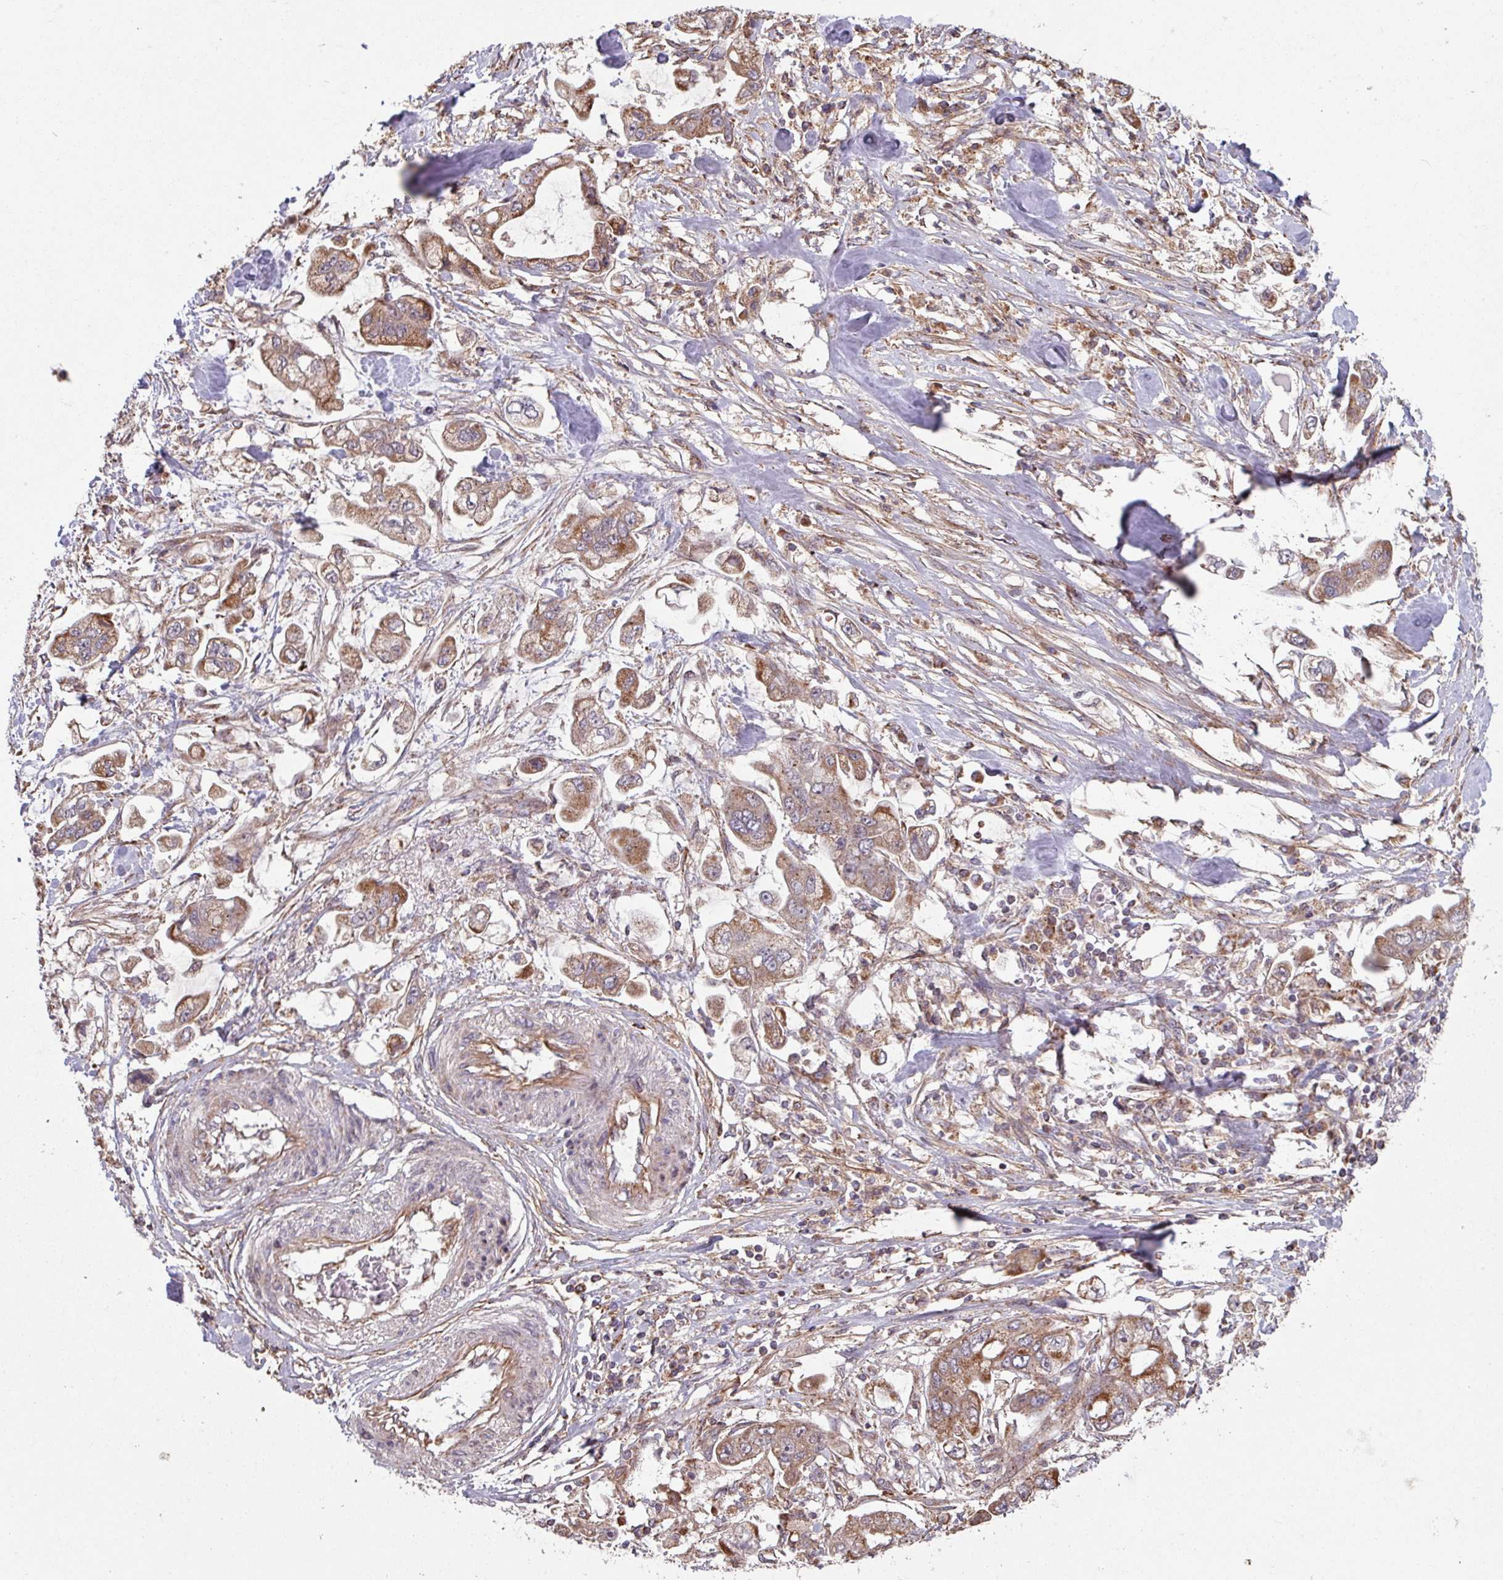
{"staining": {"intensity": "moderate", "quantity": ">75%", "location": "cytoplasmic/membranous"}, "tissue": "stomach cancer", "cell_type": "Tumor cells", "image_type": "cancer", "snomed": [{"axis": "morphology", "description": "Adenocarcinoma, NOS"}, {"axis": "topography", "description": "Stomach"}], "caption": "Stomach adenocarcinoma was stained to show a protein in brown. There is medium levels of moderate cytoplasmic/membranous staining in approximately >75% of tumor cells.", "gene": "COX7C", "patient": {"sex": "male", "age": 62}}